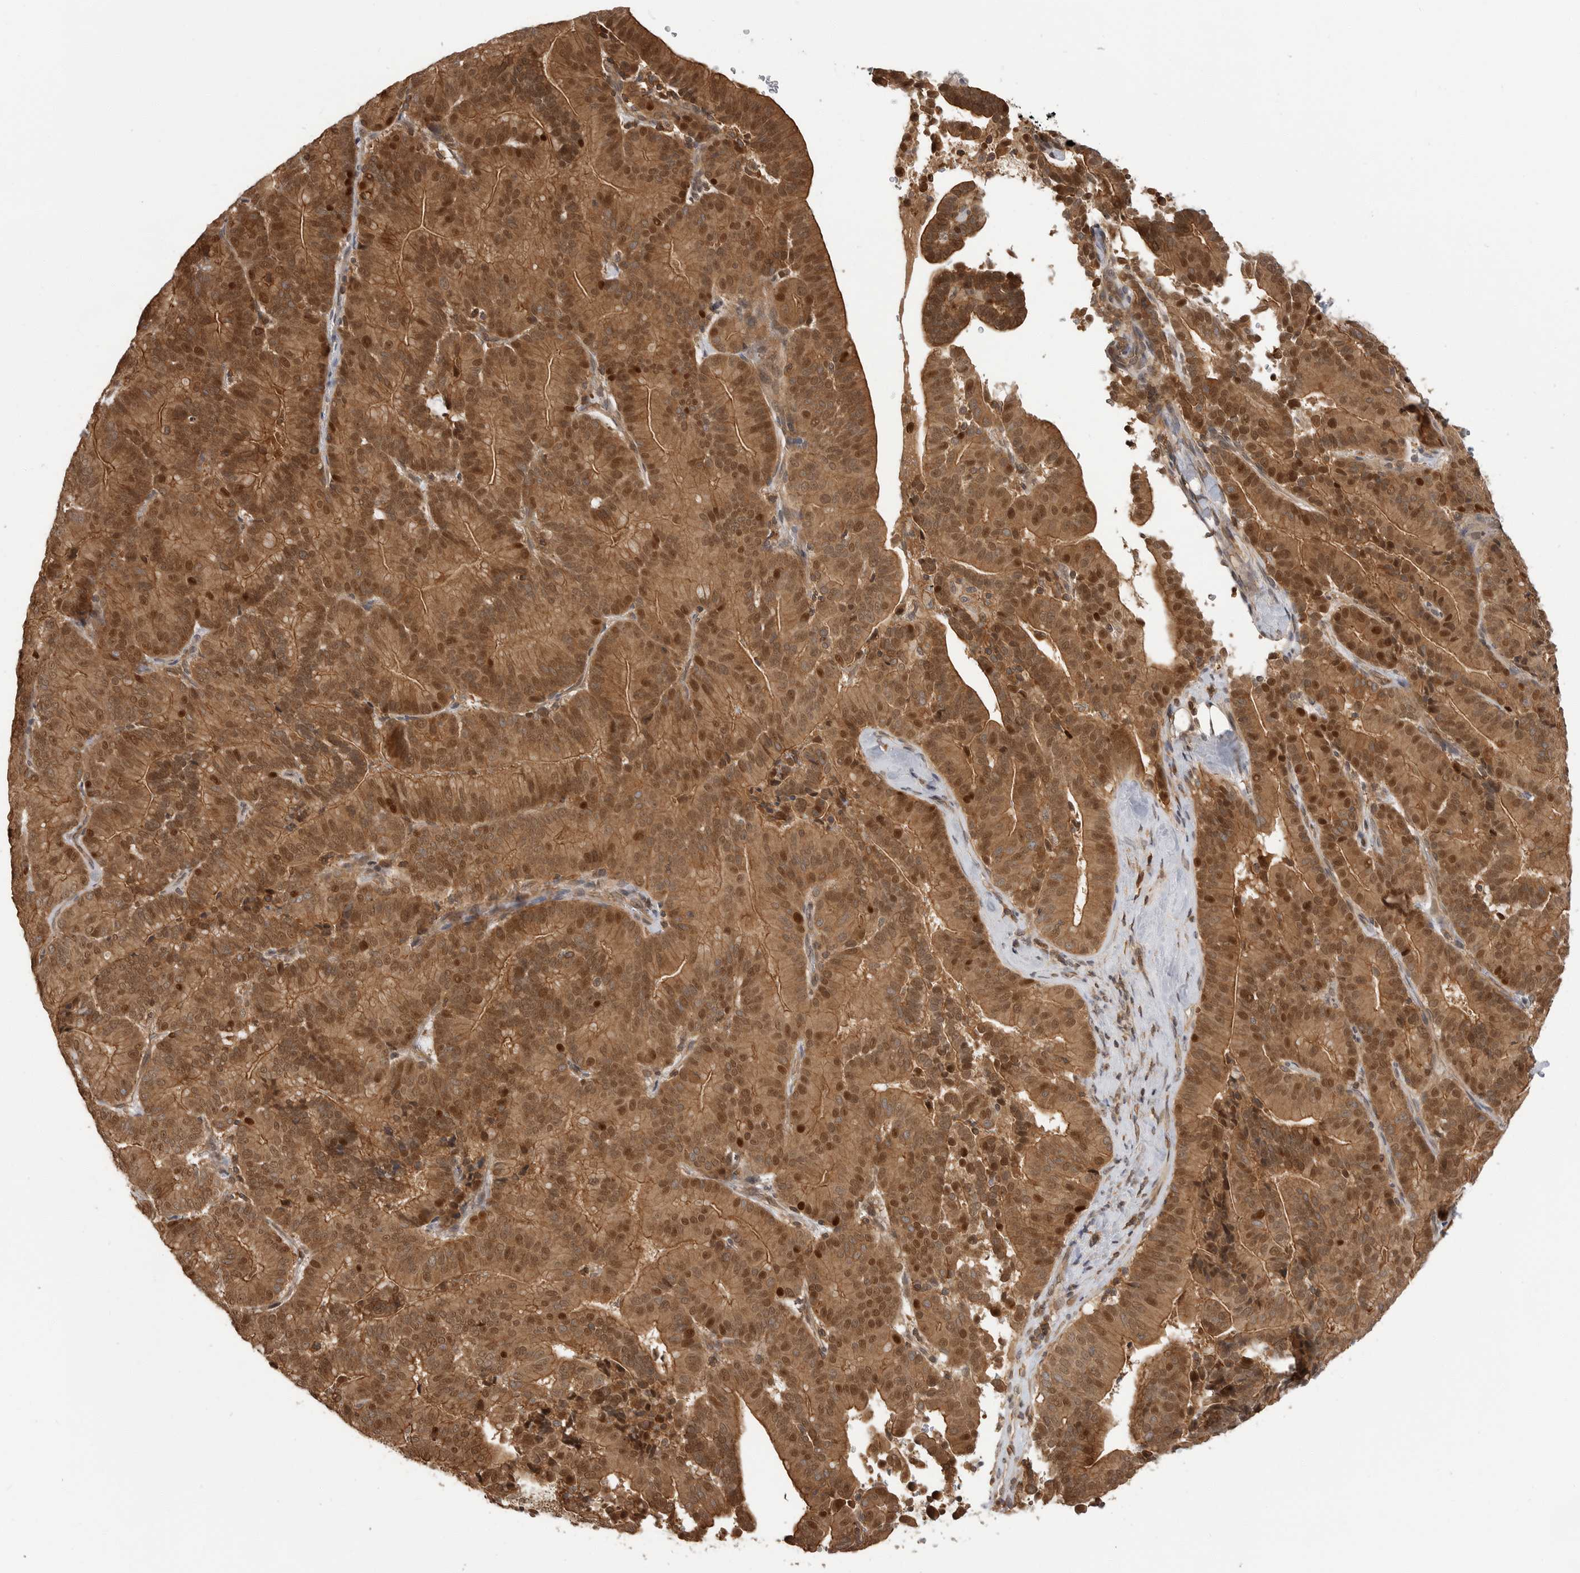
{"staining": {"intensity": "strong", "quantity": ">75%", "location": "cytoplasmic/membranous,nuclear"}, "tissue": "liver cancer", "cell_type": "Tumor cells", "image_type": "cancer", "snomed": [{"axis": "morphology", "description": "Cholangiocarcinoma"}, {"axis": "topography", "description": "Liver"}], "caption": "This image displays cholangiocarcinoma (liver) stained with immunohistochemistry (IHC) to label a protein in brown. The cytoplasmic/membranous and nuclear of tumor cells show strong positivity for the protein. Nuclei are counter-stained blue.", "gene": "ERN1", "patient": {"sex": "female", "age": 75}}